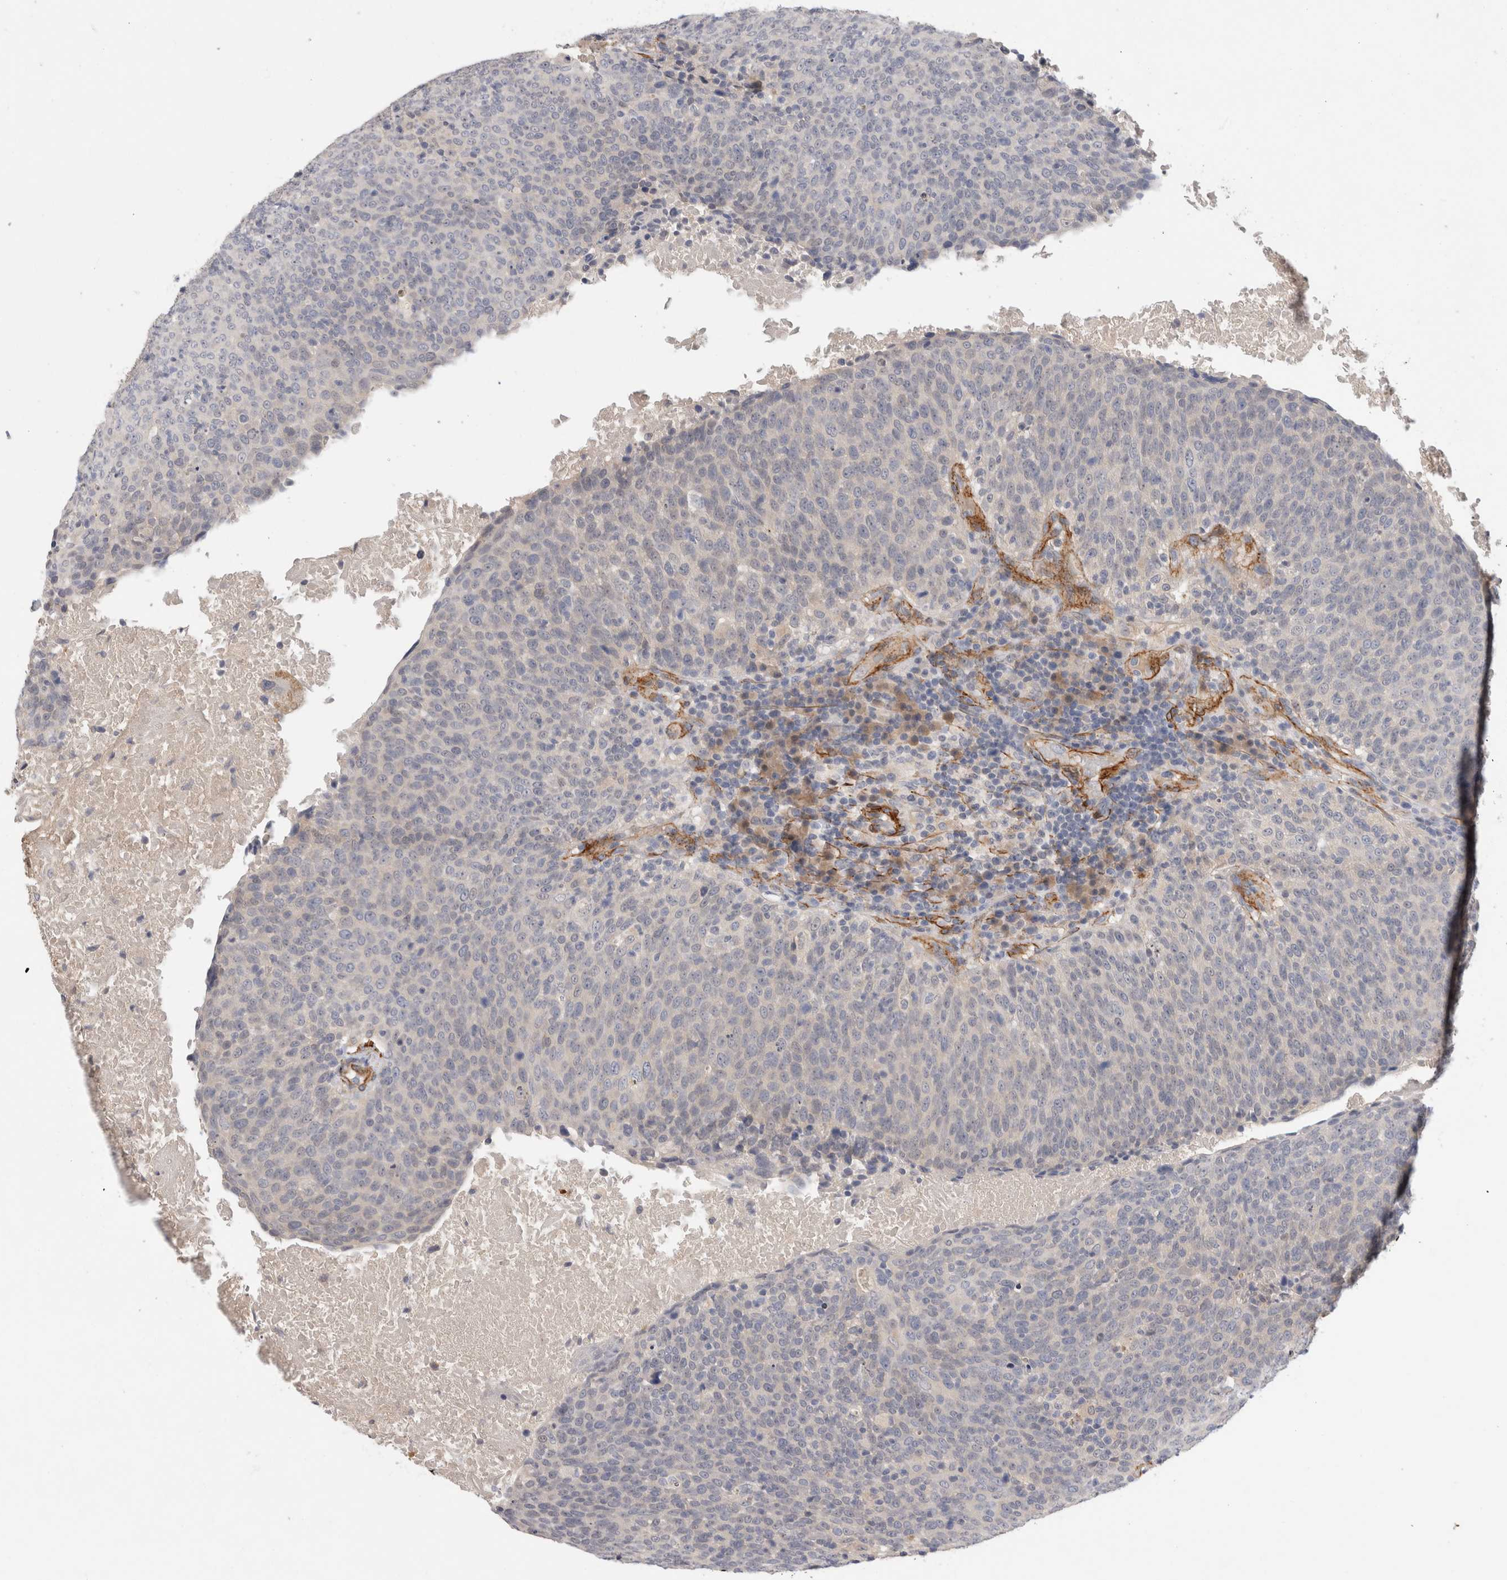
{"staining": {"intensity": "negative", "quantity": "none", "location": "none"}, "tissue": "head and neck cancer", "cell_type": "Tumor cells", "image_type": "cancer", "snomed": [{"axis": "morphology", "description": "Squamous cell carcinoma, NOS"}, {"axis": "morphology", "description": "Squamous cell carcinoma, metastatic, NOS"}, {"axis": "topography", "description": "Lymph node"}, {"axis": "topography", "description": "Head-Neck"}], "caption": "This is an immunohistochemistry image of head and neck cancer (squamous cell carcinoma). There is no staining in tumor cells.", "gene": "PGM1", "patient": {"sex": "male", "age": 62}}